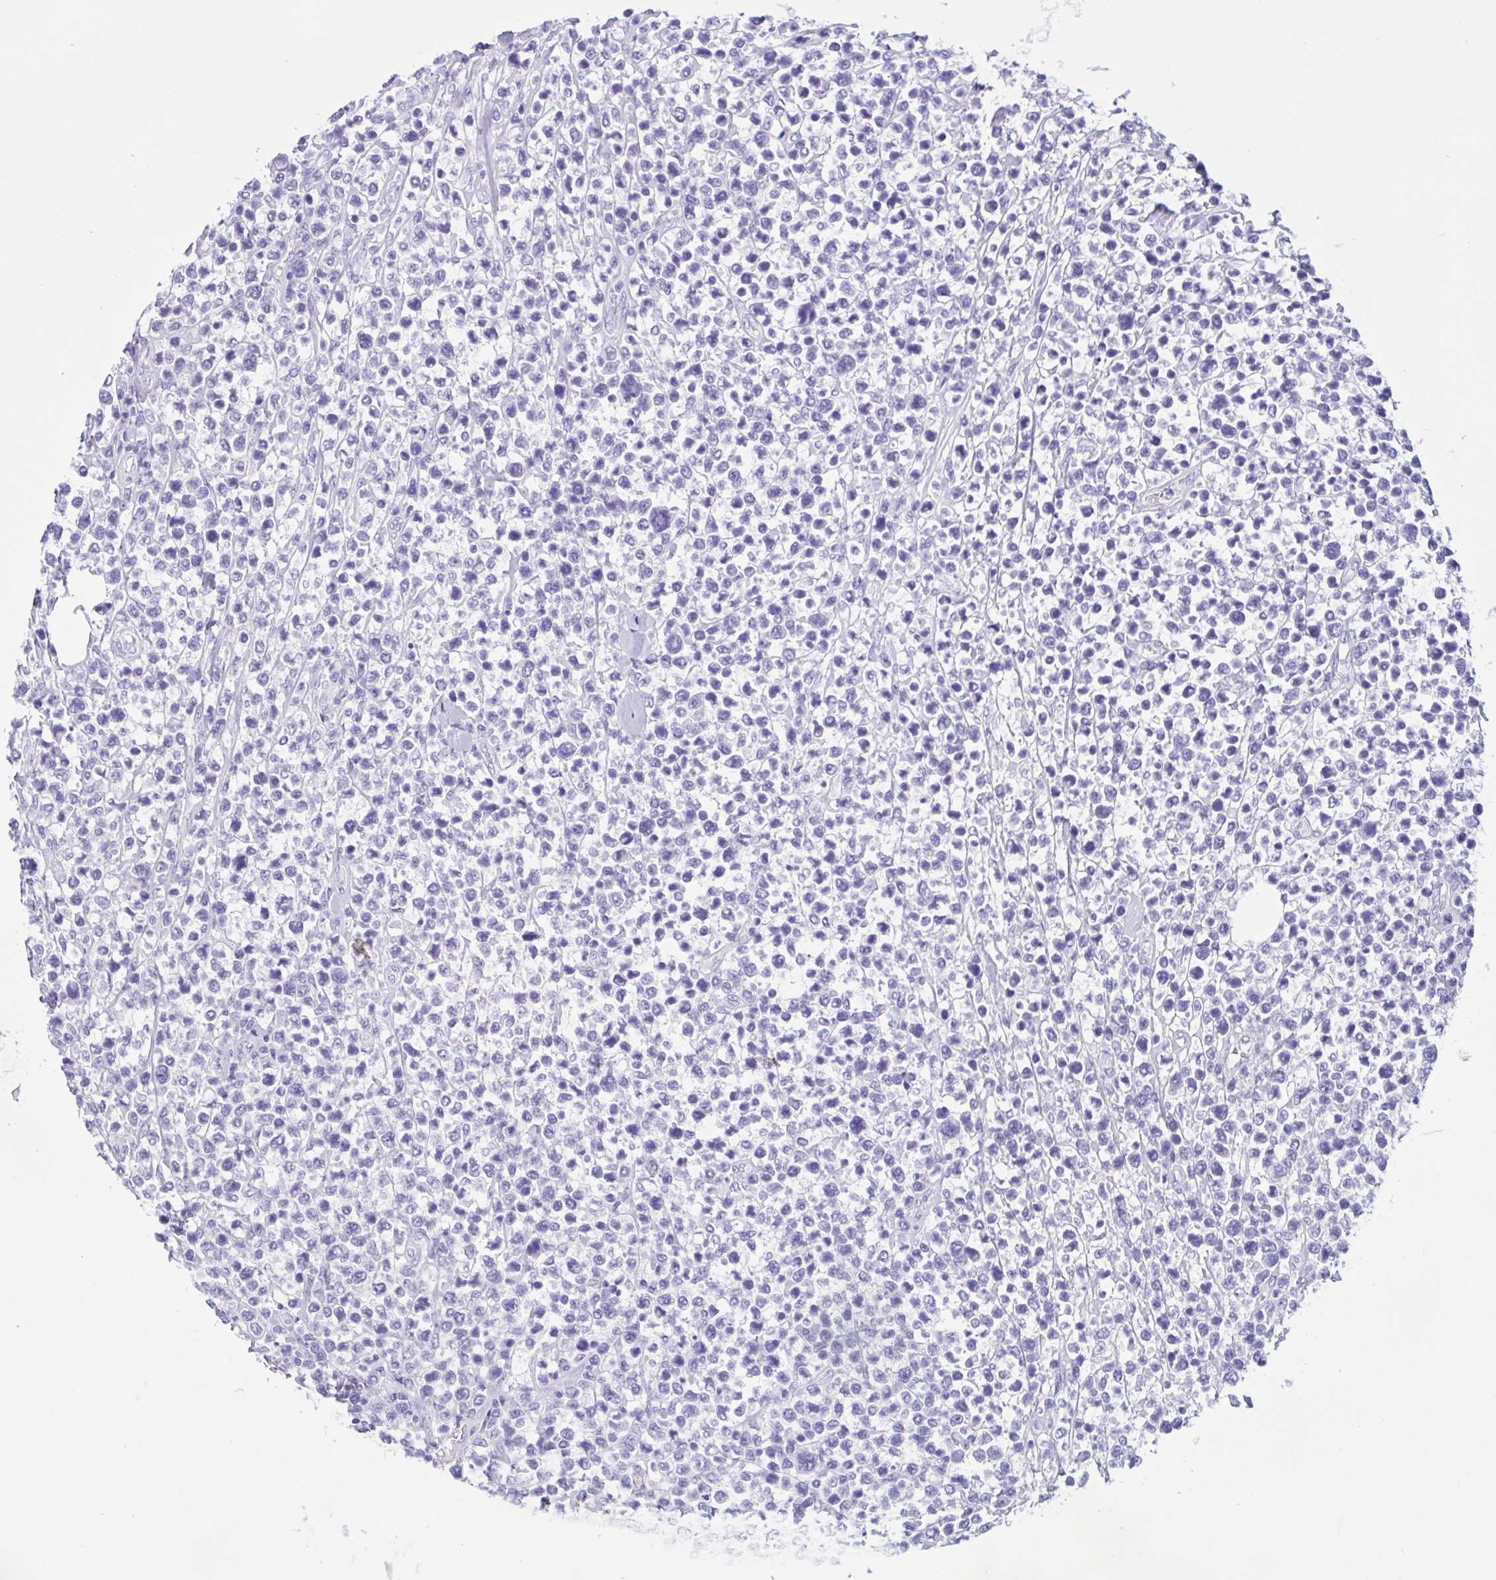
{"staining": {"intensity": "negative", "quantity": "none", "location": "none"}, "tissue": "lymphoma", "cell_type": "Tumor cells", "image_type": "cancer", "snomed": [{"axis": "morphology", "description": "Malignant lymphoma, non-Hodgkin's type, Low grade"}, {"axis": "topography", "description": "Lymph node"}], "caption": "Lymphoma stained for a protein using immunohistochemistry (IHC) reveals no expression tumor cells.", "gene": "ZNF319", "patient": {"sex": "male", "age": 60}}